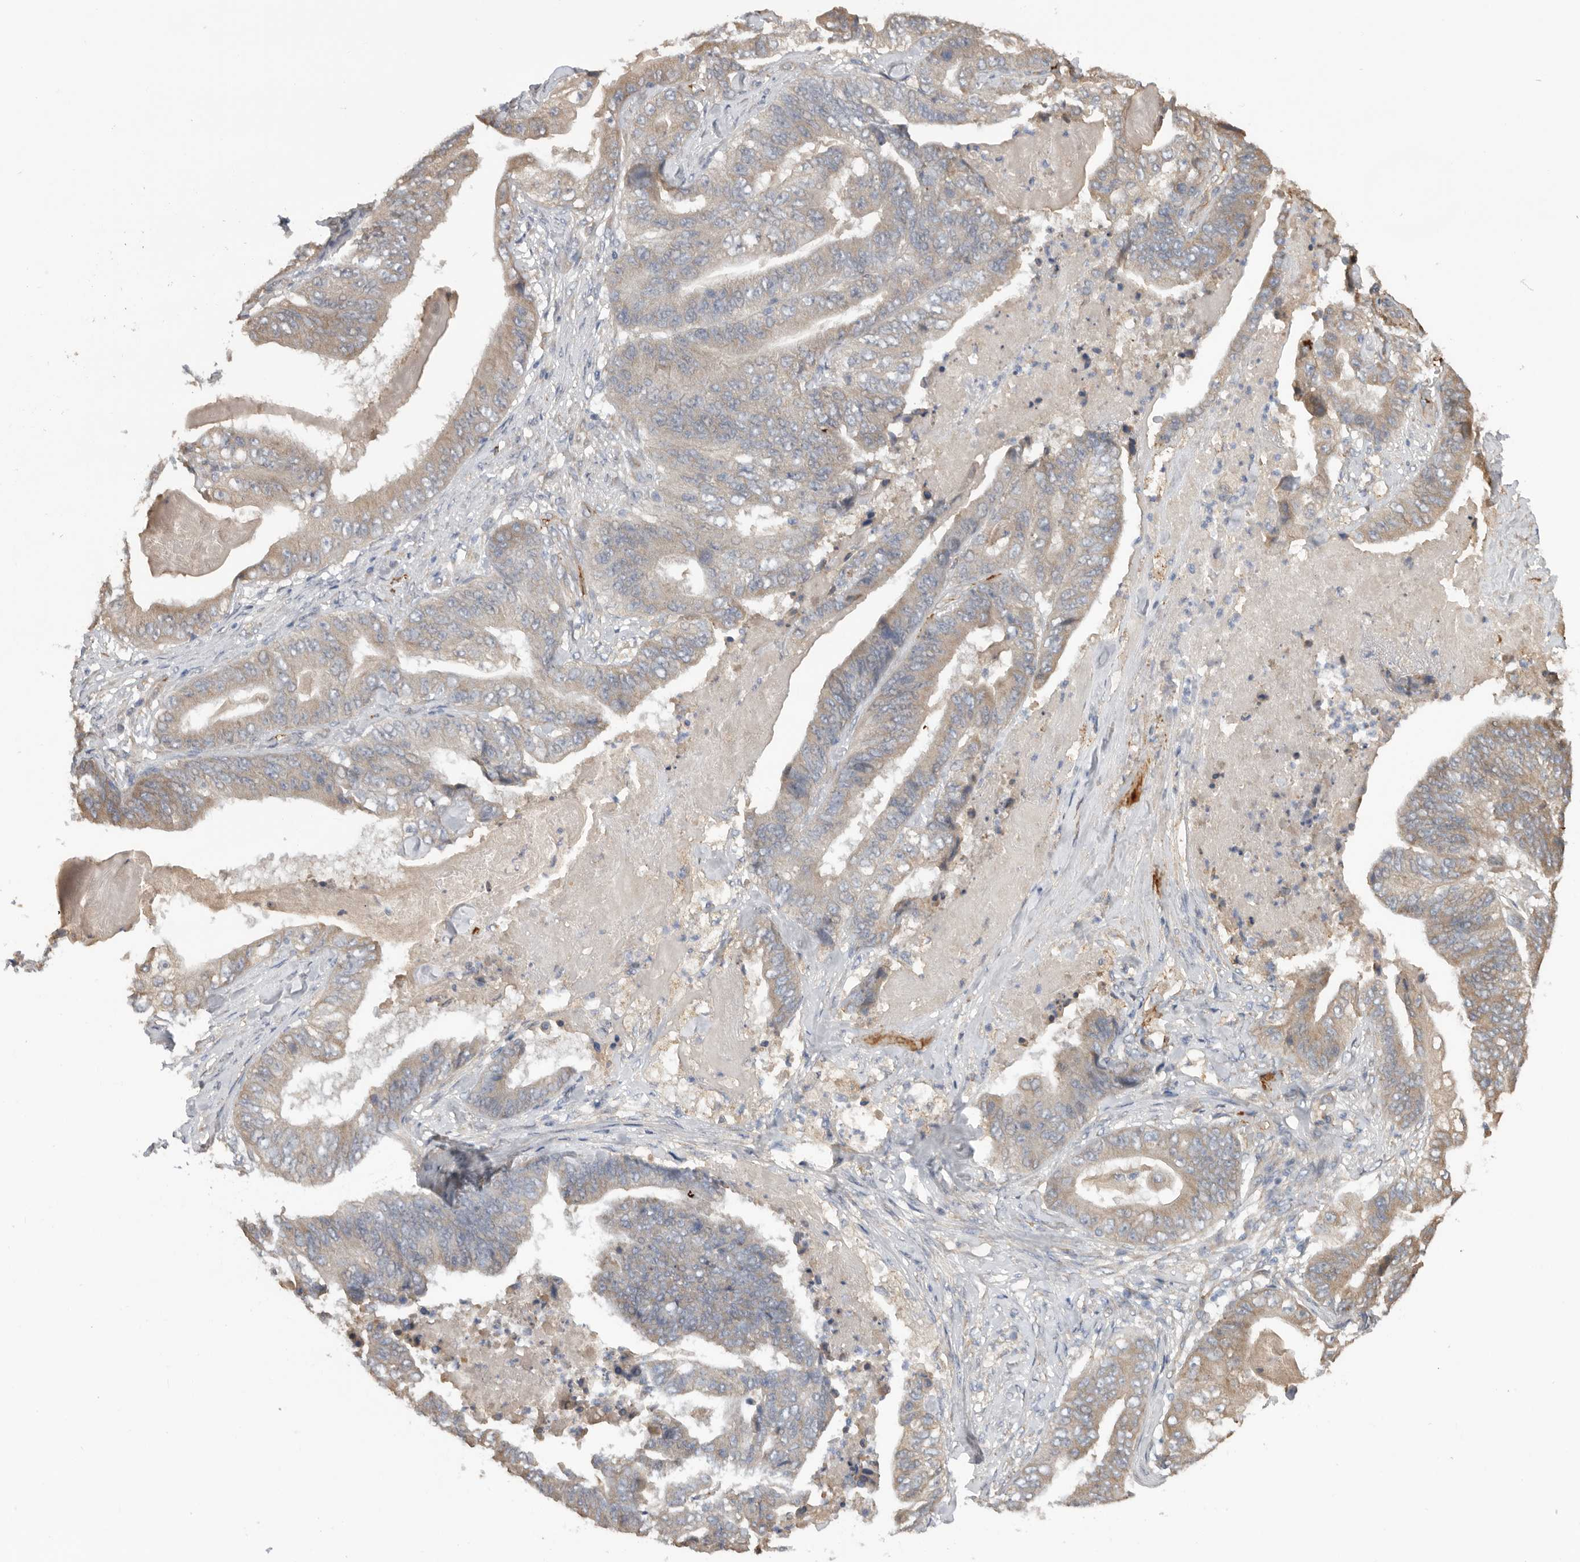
{"staining": {"intensity": "weak", "quantity": ">75%", "location": "cytoplasmic/membranous"}, "tissue": "stomach cancer", "cell_type": "Tumor cells", "image_type": "cancer", "snomed": [{"axis": "morphology", "description": "Adenocarcinoma, NOS"}, {"axis": "topography", "description": "Stomach"}], "caption": "DAB (3,3'-diaminobenzidine) immunohistochemical staining of human stomach cancer shows weak cytoplasmic/membranous protein staining in approximately >75% of tumor cells. (Brightfield microscopy of DAB IHC at high magnification).", "gene": "CDC42BPB", "patient": {"sex": "female", "age": 73}}